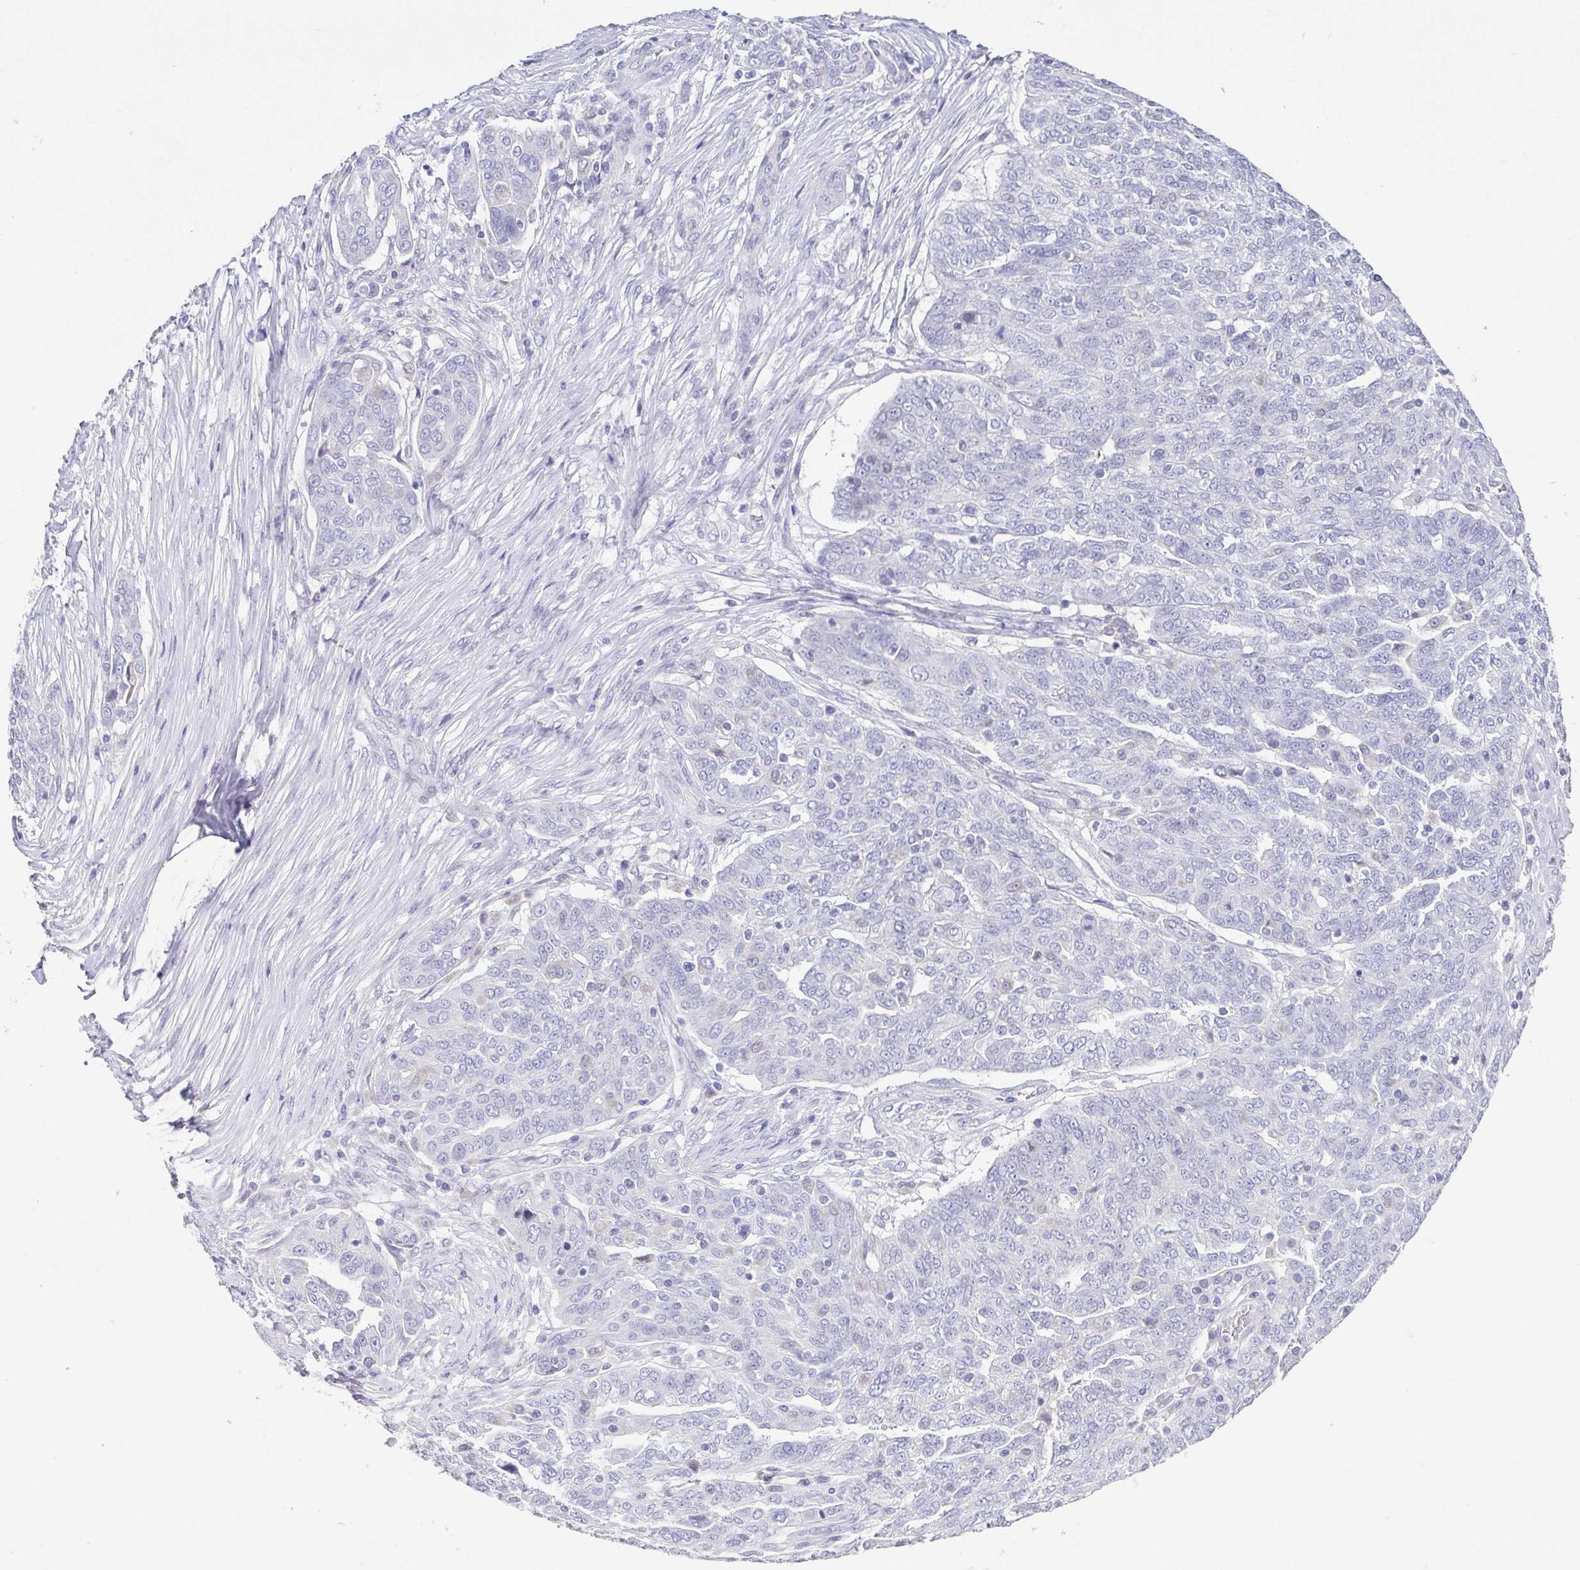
{"staining": {"intensity": "negative", "quantity": "none", "location": "none"}, "tissue": "ovarian cancer", "cell_type": "Tumor cells", "image_type": "cancer", "snomed": [{"axis": "morphology", "description": "Cystadenocarcinoma, serous, NOS"}, {"axis": "topography", "description": "Ovary"}], "caption": "This is an immunohistochemistry micrograph of human ovarian cancer (serous cystadenocarcinoma). There is no expression in tumor cells.", "gene": "RDH11", "patient": {"sex": "female", "age": 67}}